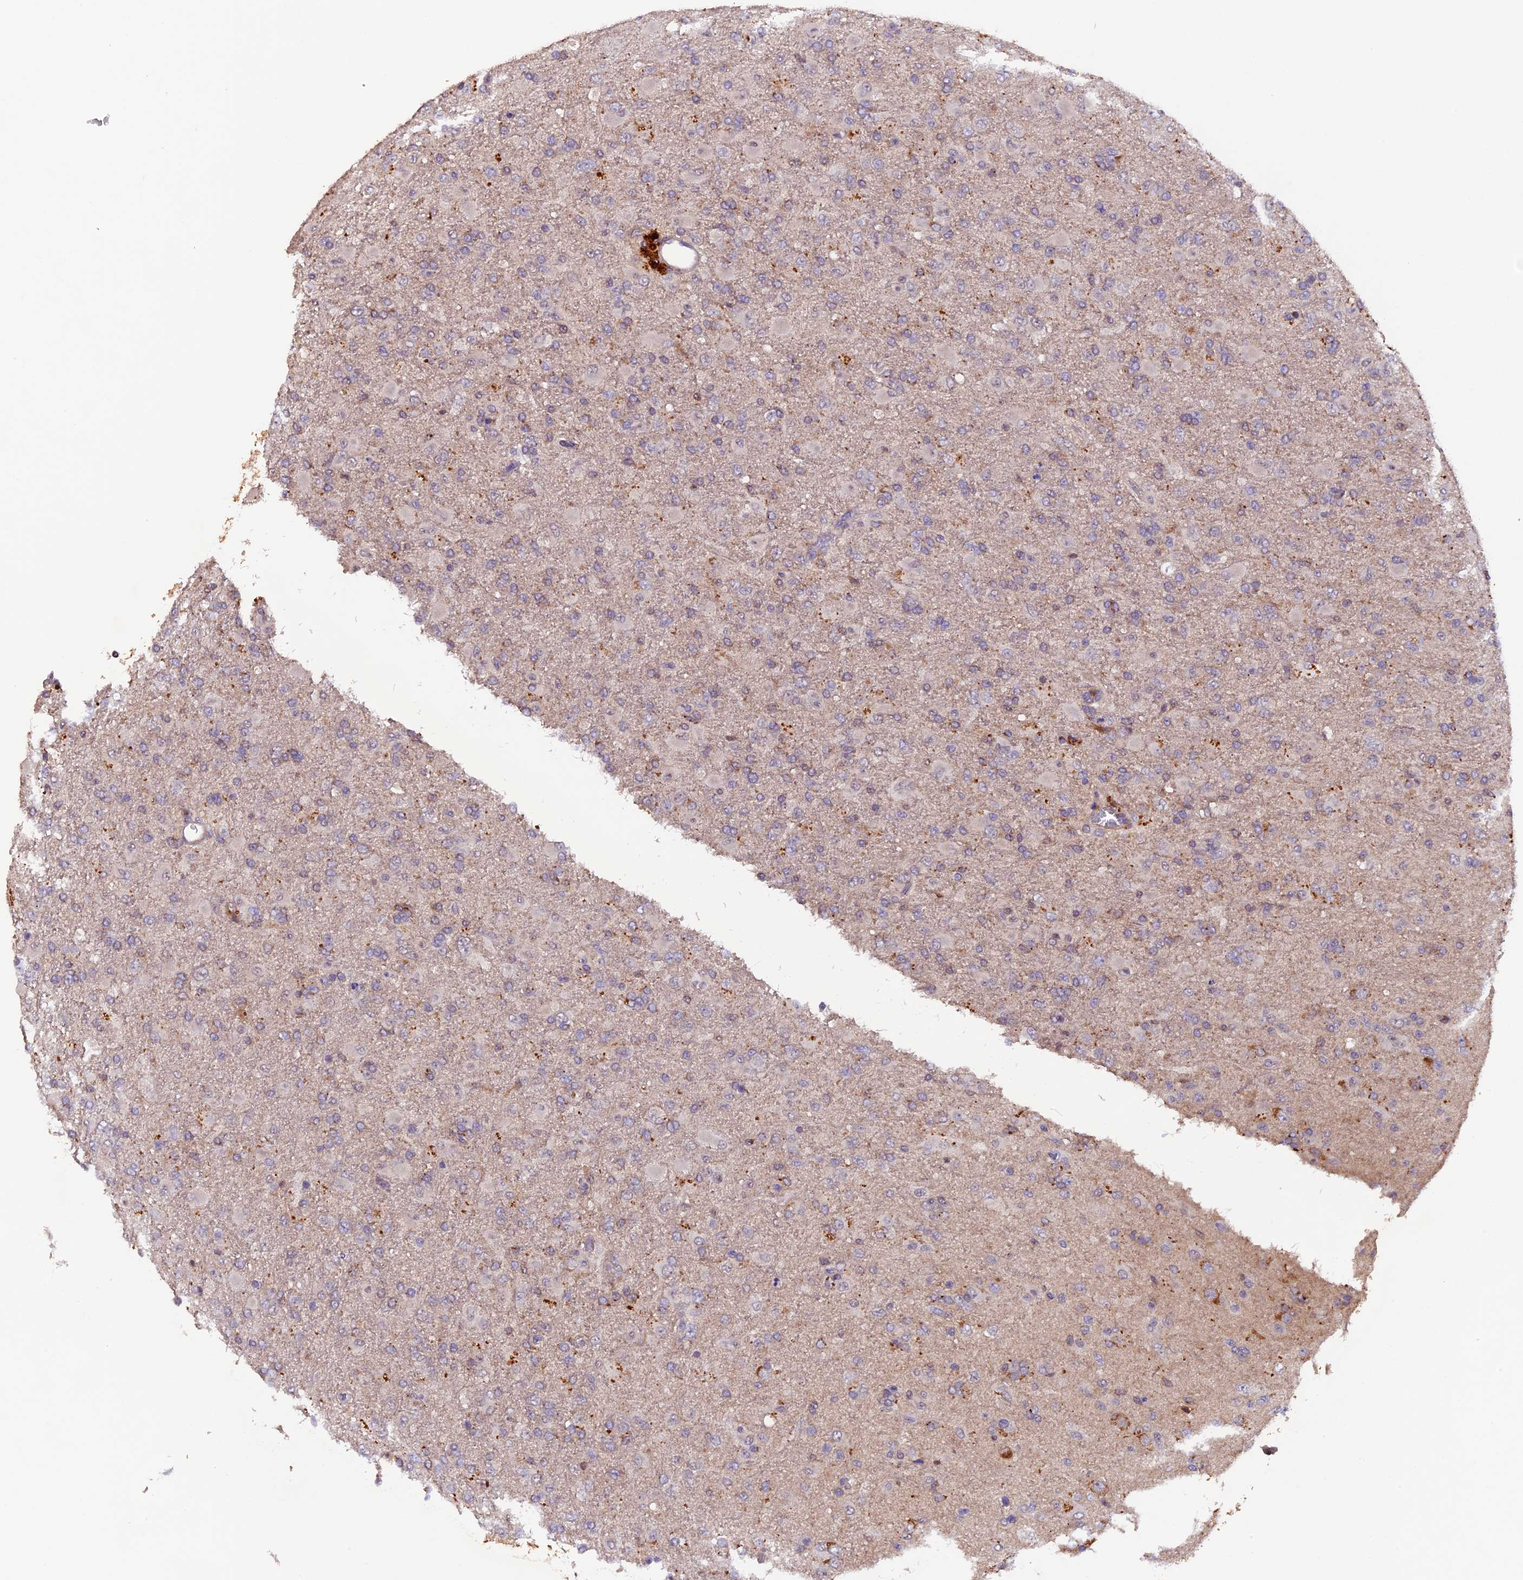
{"staining": {"intensity": "negative", "quantity": "none", "location": "none"}, "tissue": "glioma", "cell_type": "Tumor cells", "image_type": "cancer", "snomed": [{"axis": "morphology", "description": "Glioma, malignant, Low grade"}, {"axis": "topography", "description": "Brain"}], "caption": "Immunohistochemistry (IHC) photomicrograph of malignant glioma (low-grade) stained for a protein (brown), which exhibits no positivity in tumor cells. The staining is performed using DAB brown chromogen with nuclei counter-stained in using hematoxylin.", "gene": "NCK2", "patient": {"sex": "male", "age": 65}}